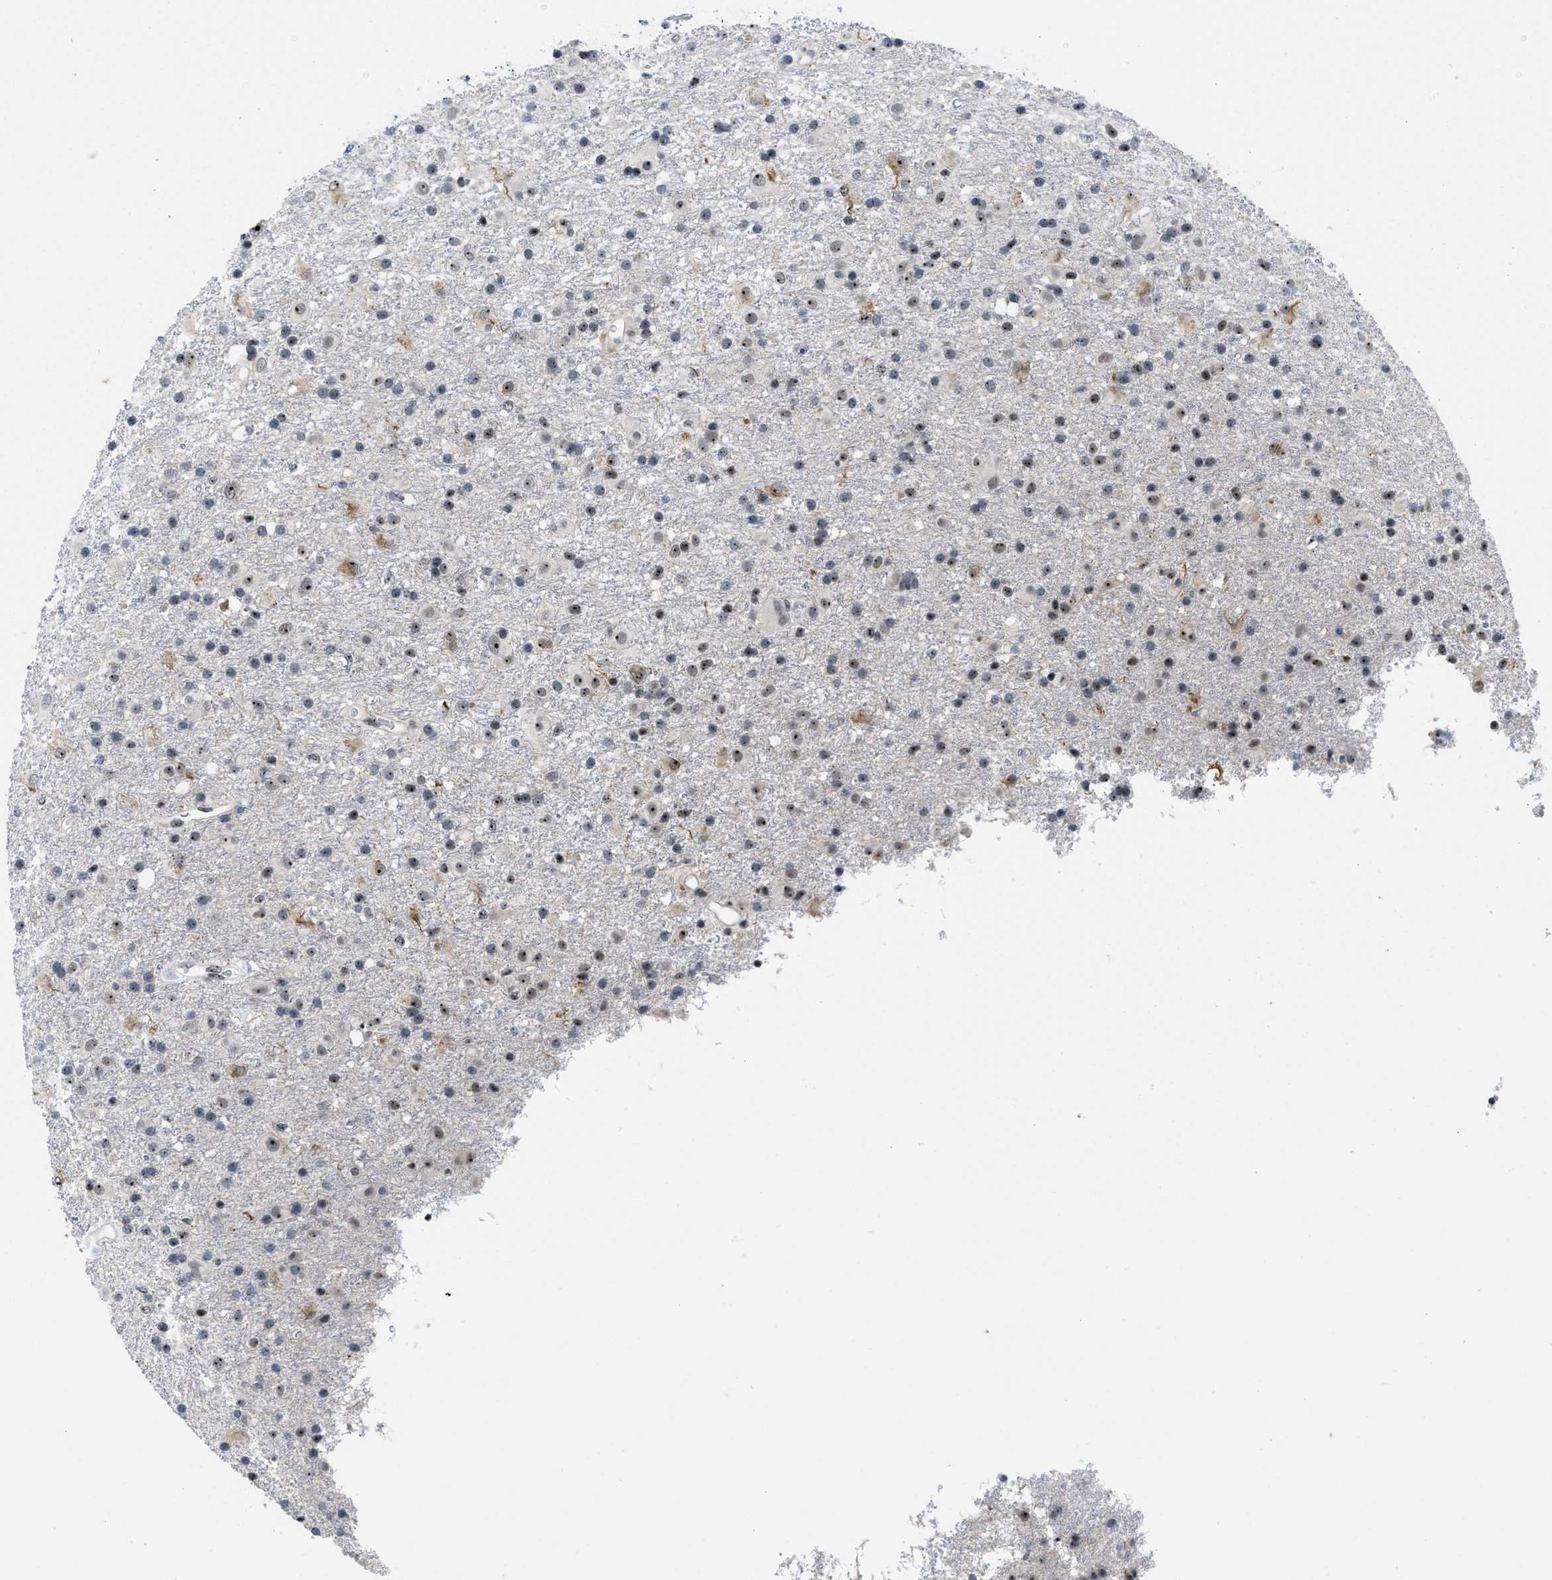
{"staining": {"intensity": "moderate", "quantity": "25%-75%", "location": "nuclear"}, "tissue": "glioma", "cell_type": "Tumor cells", "image_type": "cancer", "snomed": [{"axis": "morphology", "description": "Glioma, malignant, Low grade"}, {"axis": "topography", "description": "Brain"}], "caption": "Malignant low-grade glioma stained for a protein (brown) displays moderate nuclear positive expression in about 25%-75% of tumor cells.", "gene": "NOP58", "patient": {"sex": "male", "age": 65}}